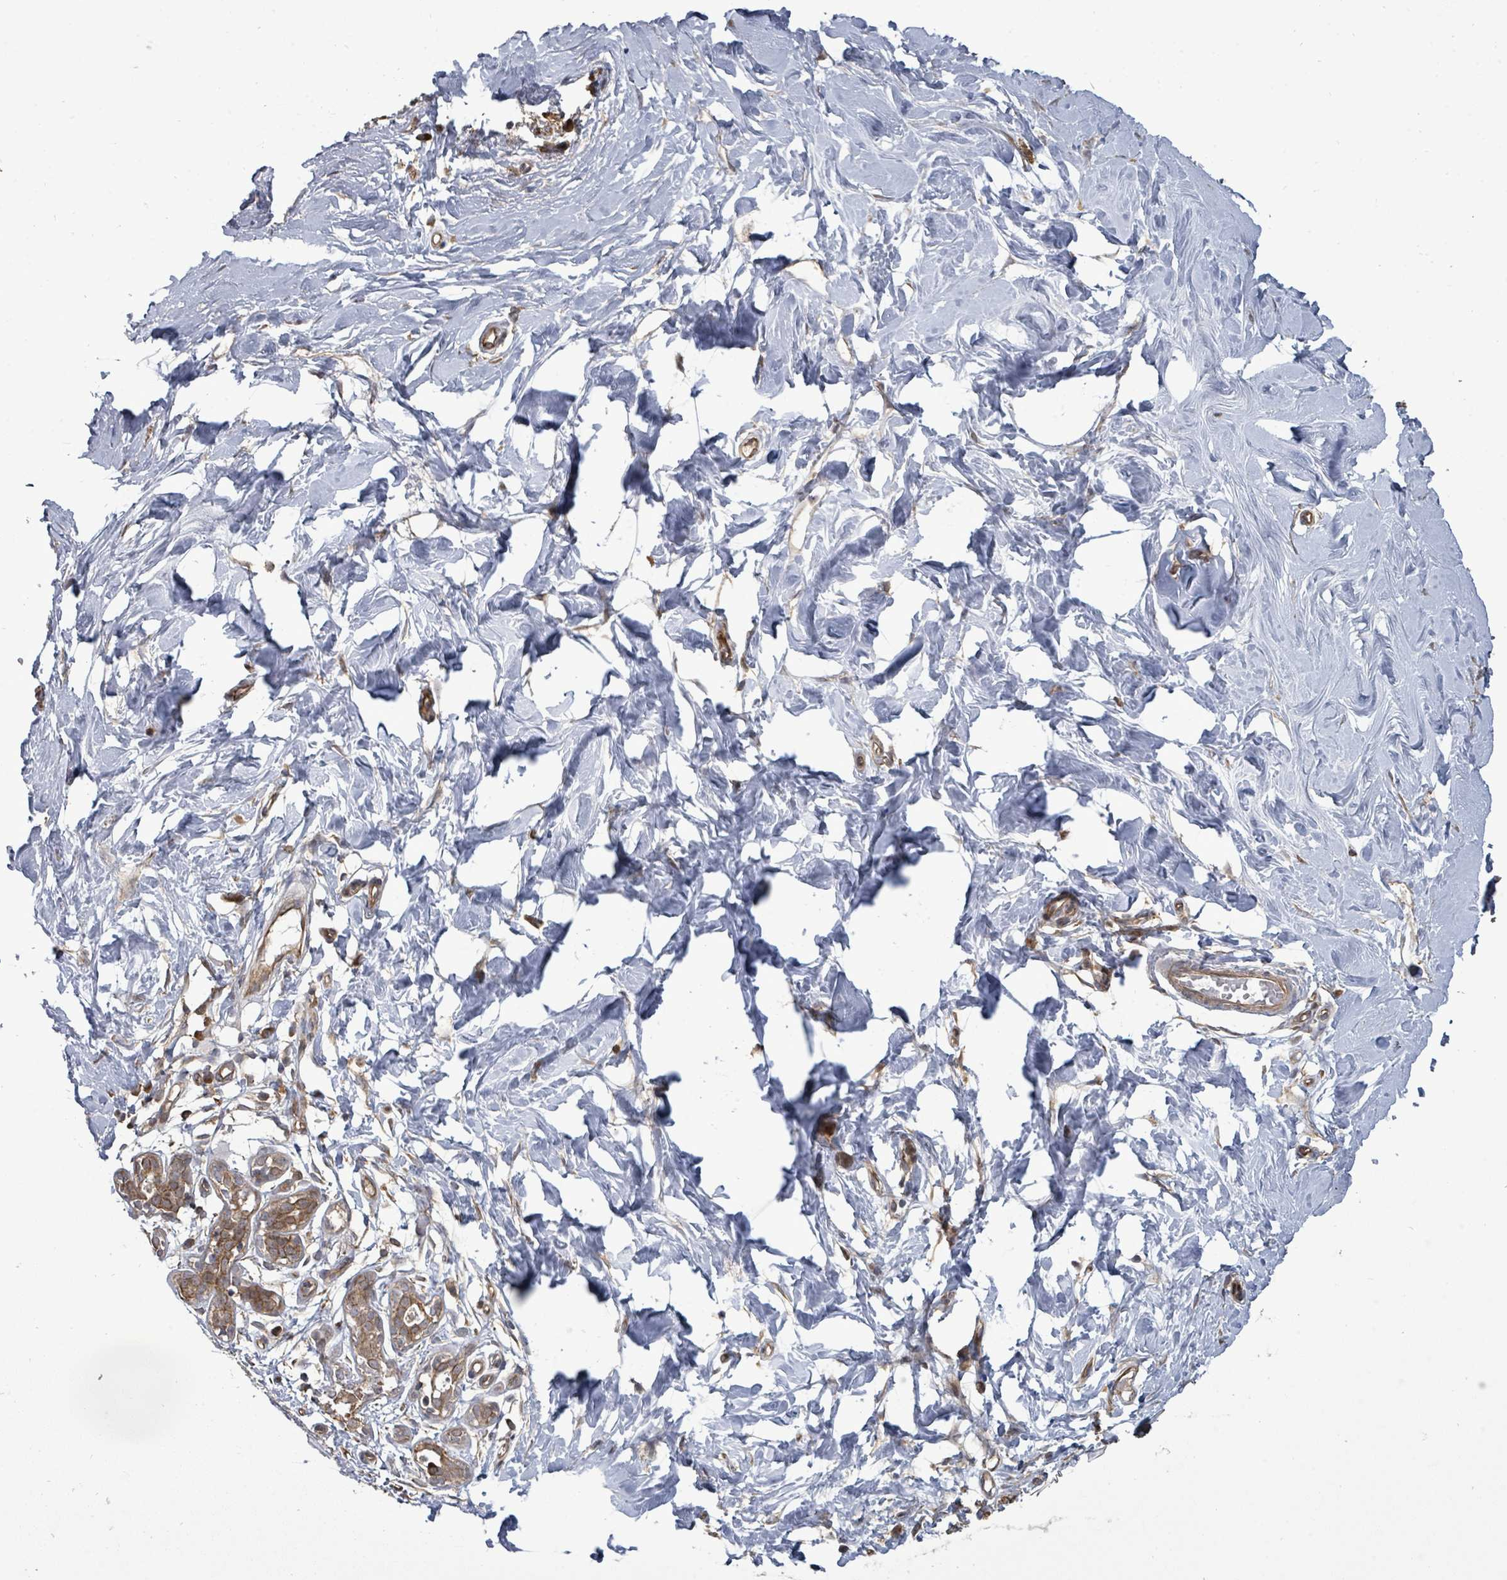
{"staining": {"intensity": "negative", "quantity": "none", "location": "none"}, "tissue": "breast", "cell_type": "Adipocytes", "image_type": "normal", "snomed": [{"axis": "morphology", "description": "Normal tissue, NOS"}, {"axis": "topography", "description": "Breast"}], "caption": "A high-resolution micrograph shows immunohistochemistry (IHC) staining of normal breast, which shows no significant staining in adipocytes. (Immunohistochemistry, brightfield microscopy, high magnification).", "gene": "EIF3CL", "patient": {"sex": "female", "age": 27}}